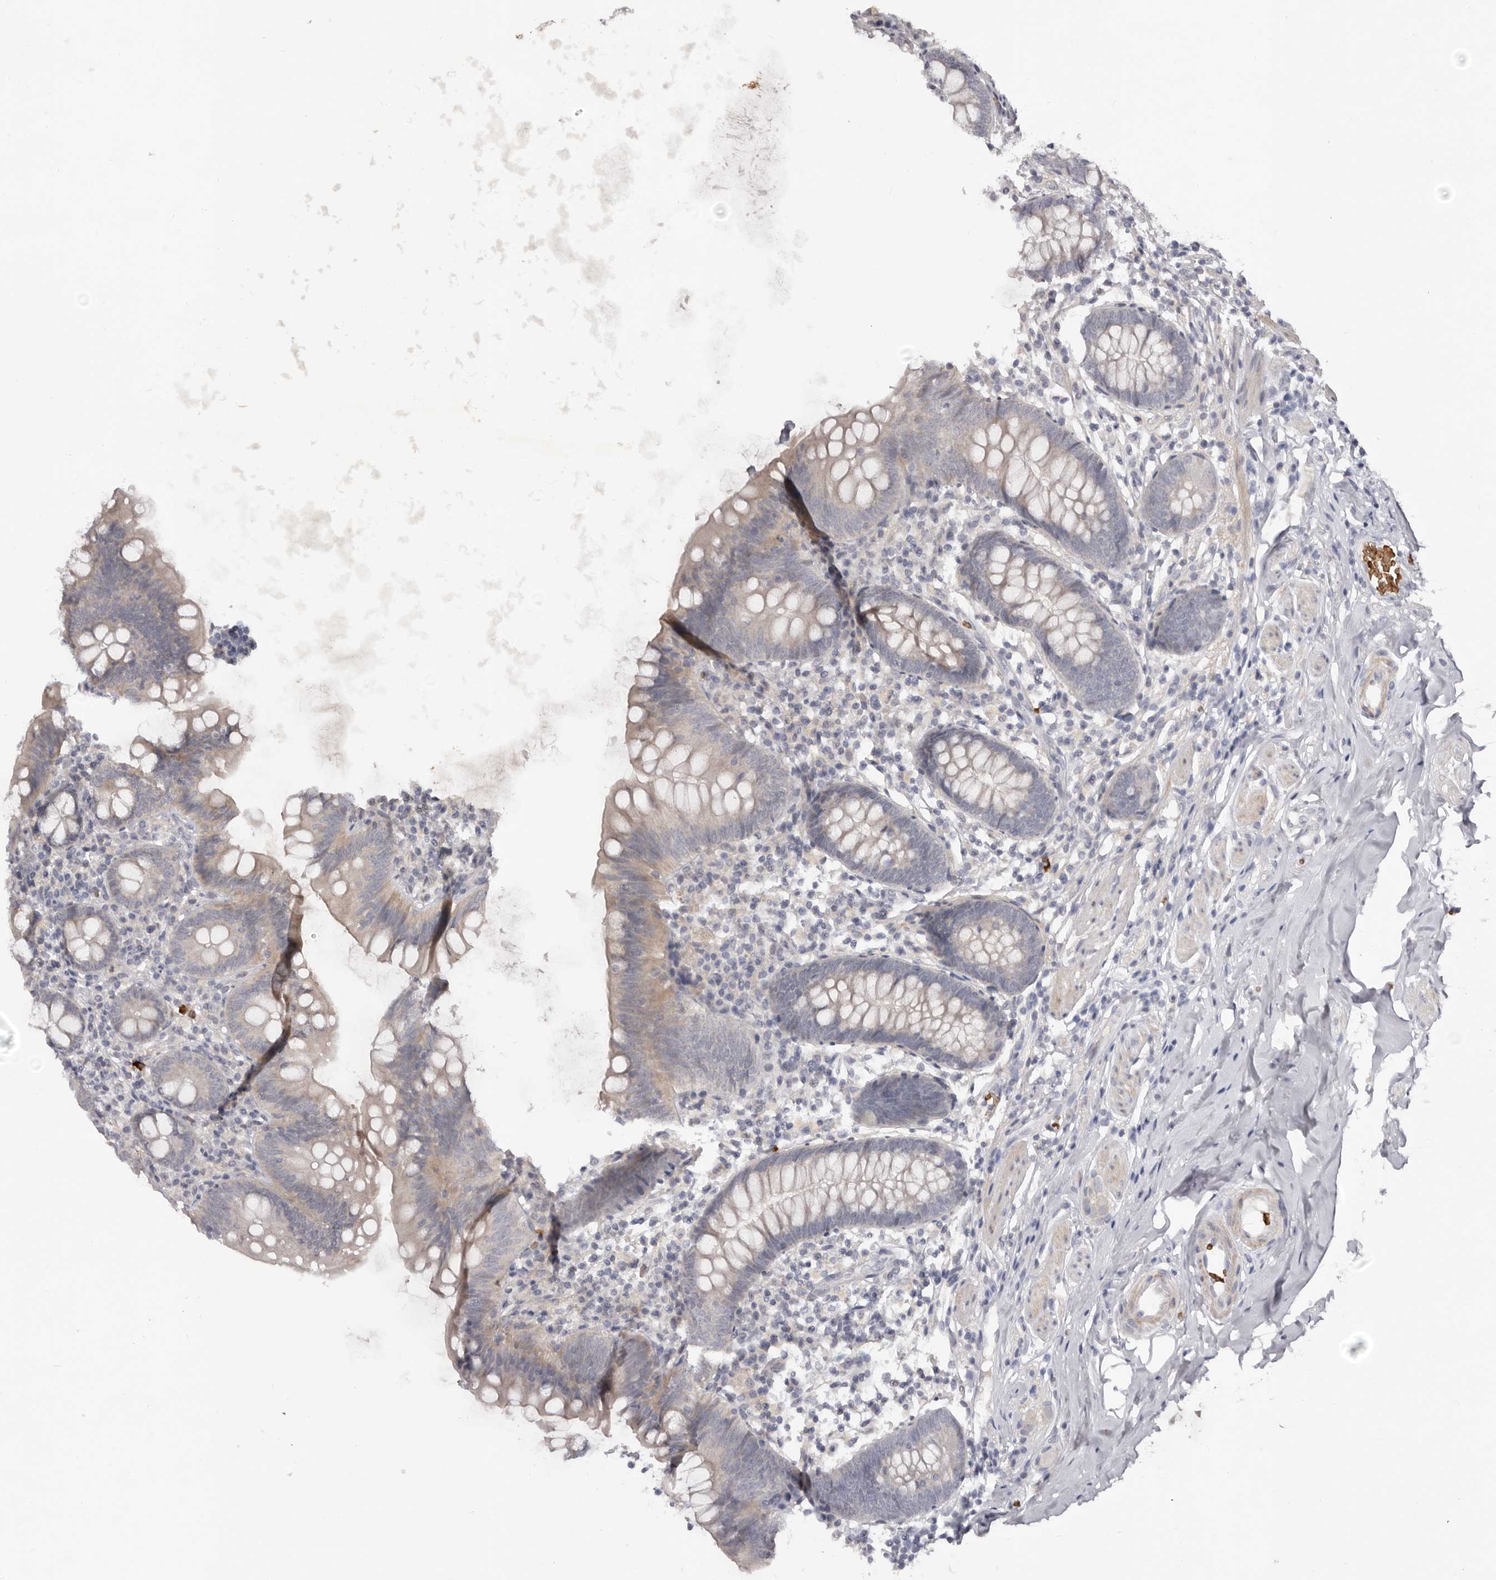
{"staining": {"intensity": "weak", "quantity": "<25%", "location": "cytoplasmic/membranous"}, "tissue": "appendix", "cell_type": "Glandular cells", "image_type": "normal", "snomed": [{"axis": "morphology", "description": "Normal tissue, NOS"}, {"axis": "topography", "description": "Appendix"}], "caption": "Immunohistochemistry (IHC) image of unremarkable appendix: human appendix stained with DAB demonstrates no significant protein staining in glandular cells.", "gene": "TNR", "patient": {"sex": "female", "age": 62}}